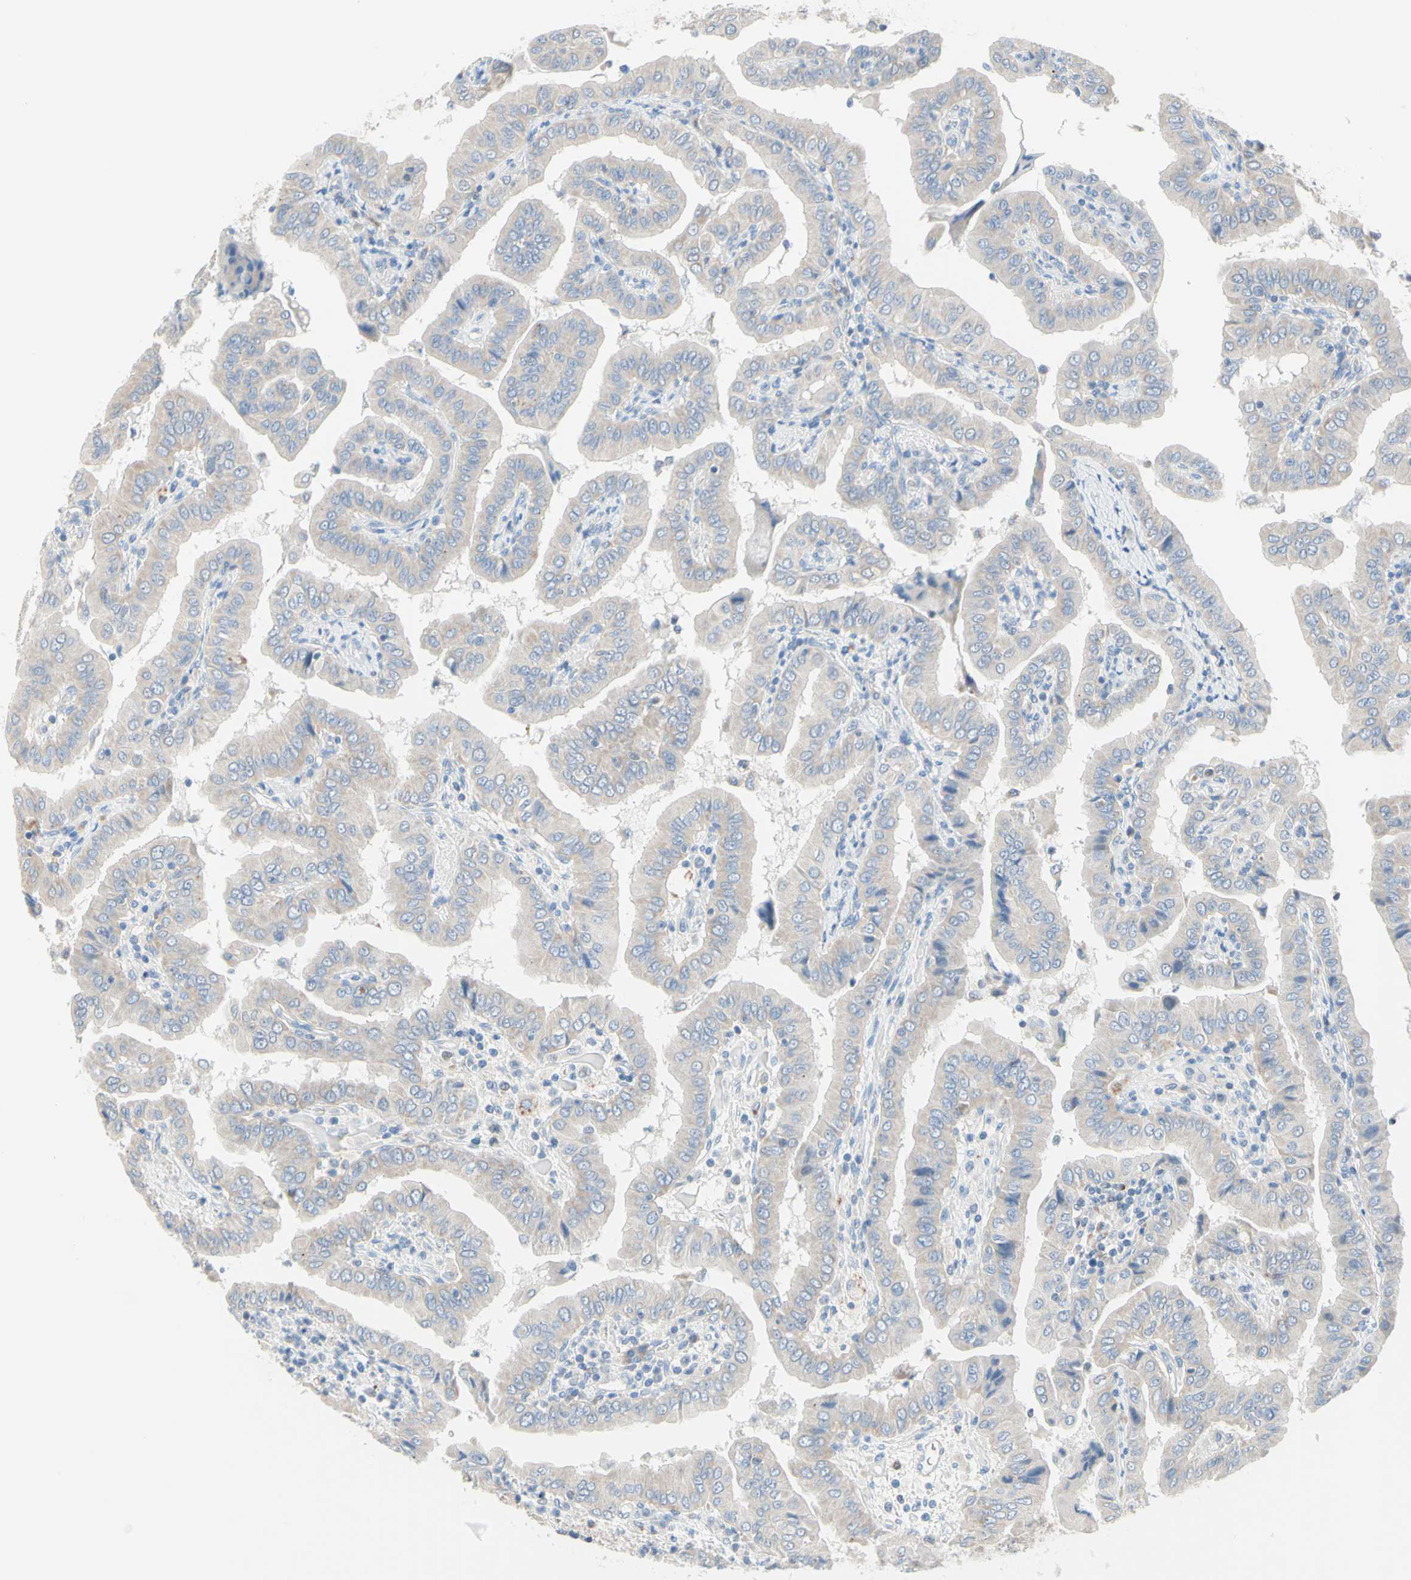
{"staining": {"intensity": "weak", "quantity": ">75%", "location": "cytoplasmic/membranous"}, "tissue": "thyroid cancer", "cell_type": "Tumor cells", "image_type": "cancer", "snomed": [{"axis": "morphology", "description": "Papillary adenocarcinoma, NOS"}, {"axis": "topography", "description": "Thyroid gland"}], "caption": "A histopathology image showing weak cytoplasmic/membranous expression in approximately >75% of tumor cells in thyroid papillary adenocarcinoma, as visualized by brown immunohistochemical staining.", "gene": "MFF", "patient": {"sex": "male", "age": 33}}